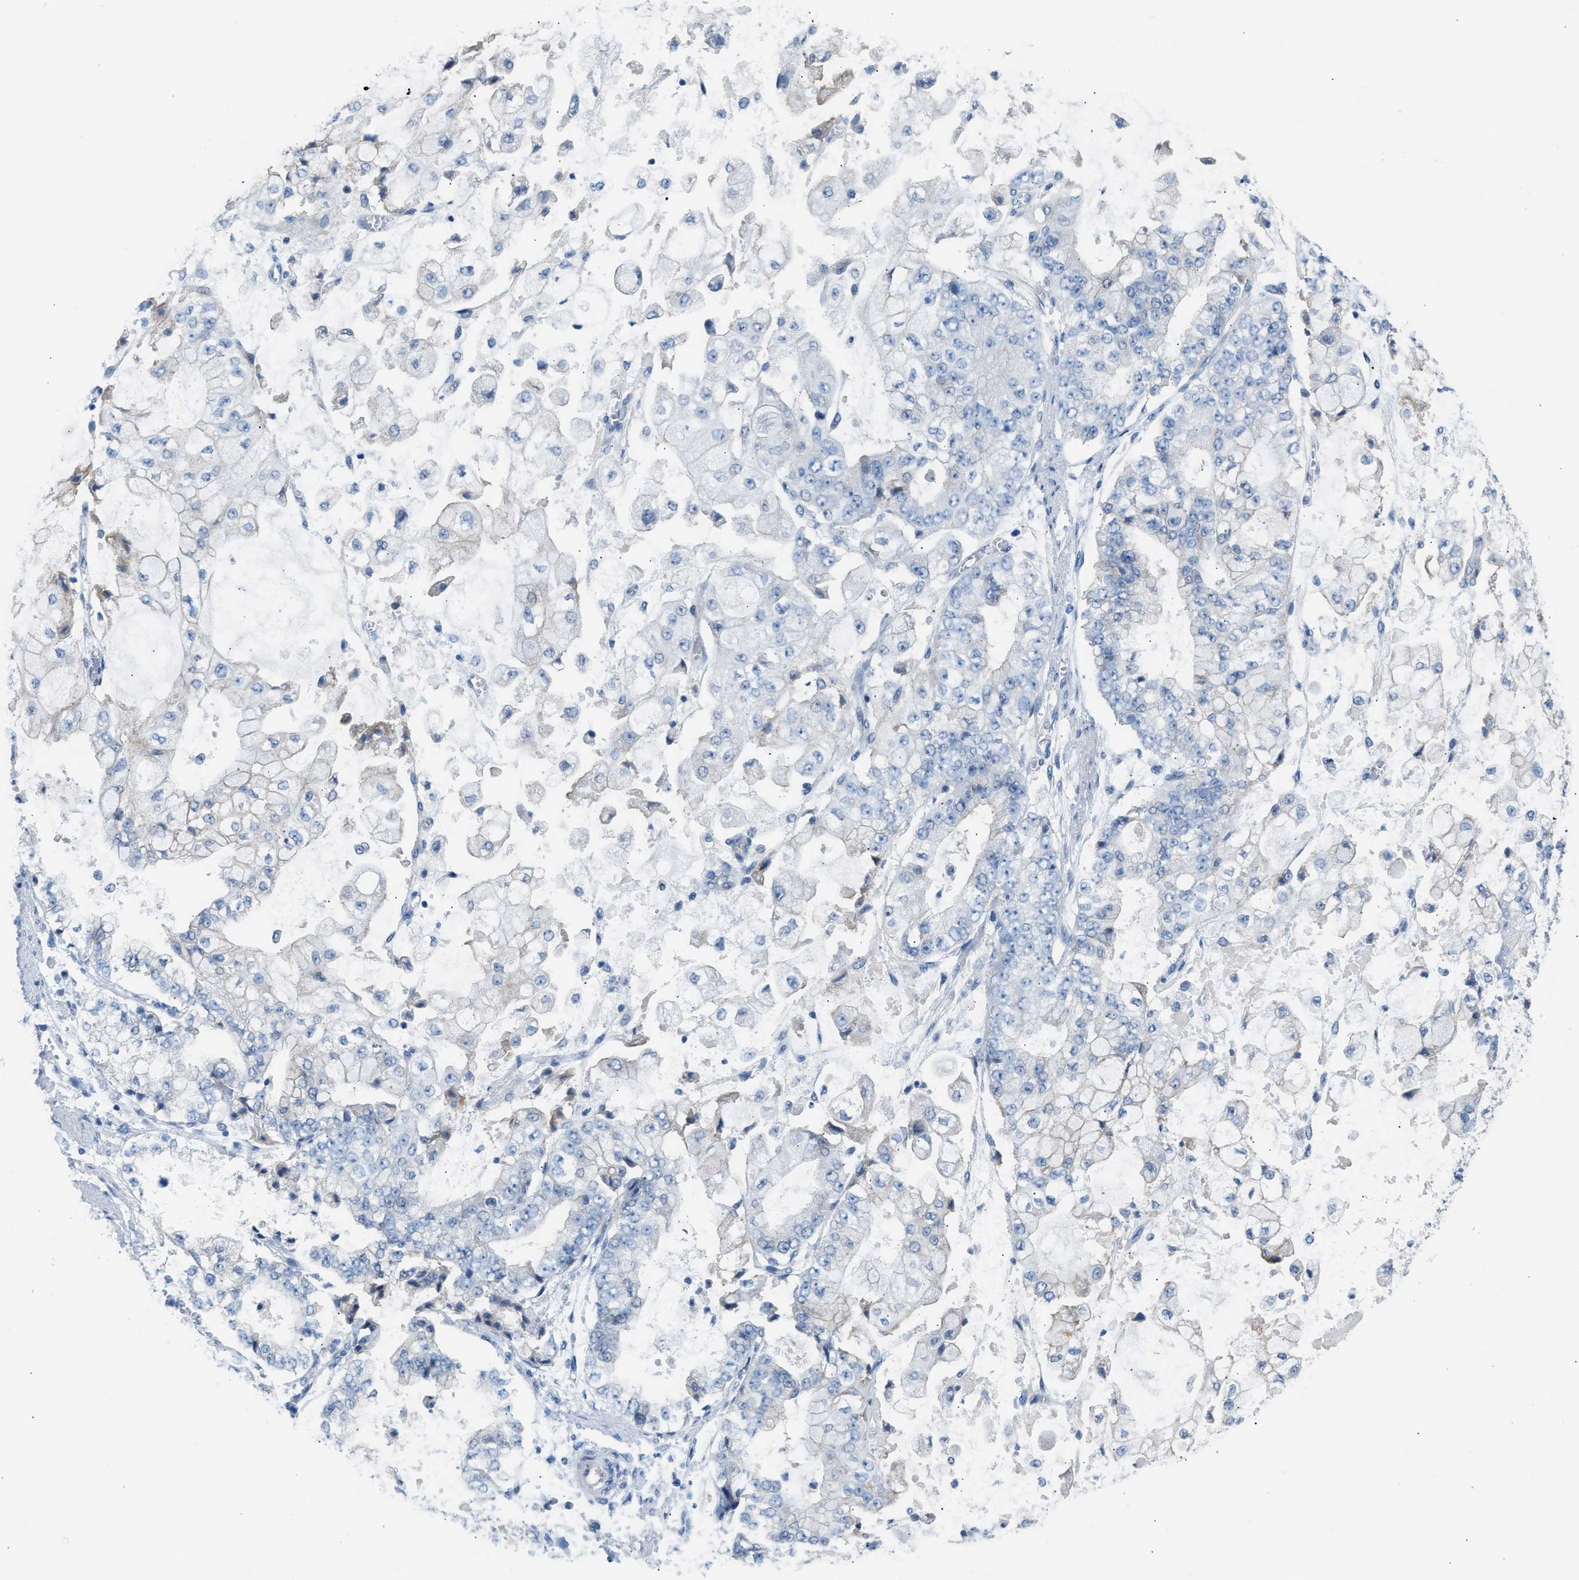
{"staining": {"intensity": "negative", "quantity": "none", "location": "none"}, "tissue": "stomach cancer", "cell_type": "Tumor cells", "image_type": "cancer", "snomed": [{"axis": "morphology", "description": "Adenocarcinoma, NOS"}, {"axis": "topography", "description": "Stomach"}], "caption": "Human adenocarcinoma (stomach) stained for a protein using immunohistochemistry (IHC) demonstrates no positivity in tumor cells.", "gene": "ERBB2", "patient": {"sex": "male", "age": 76}}